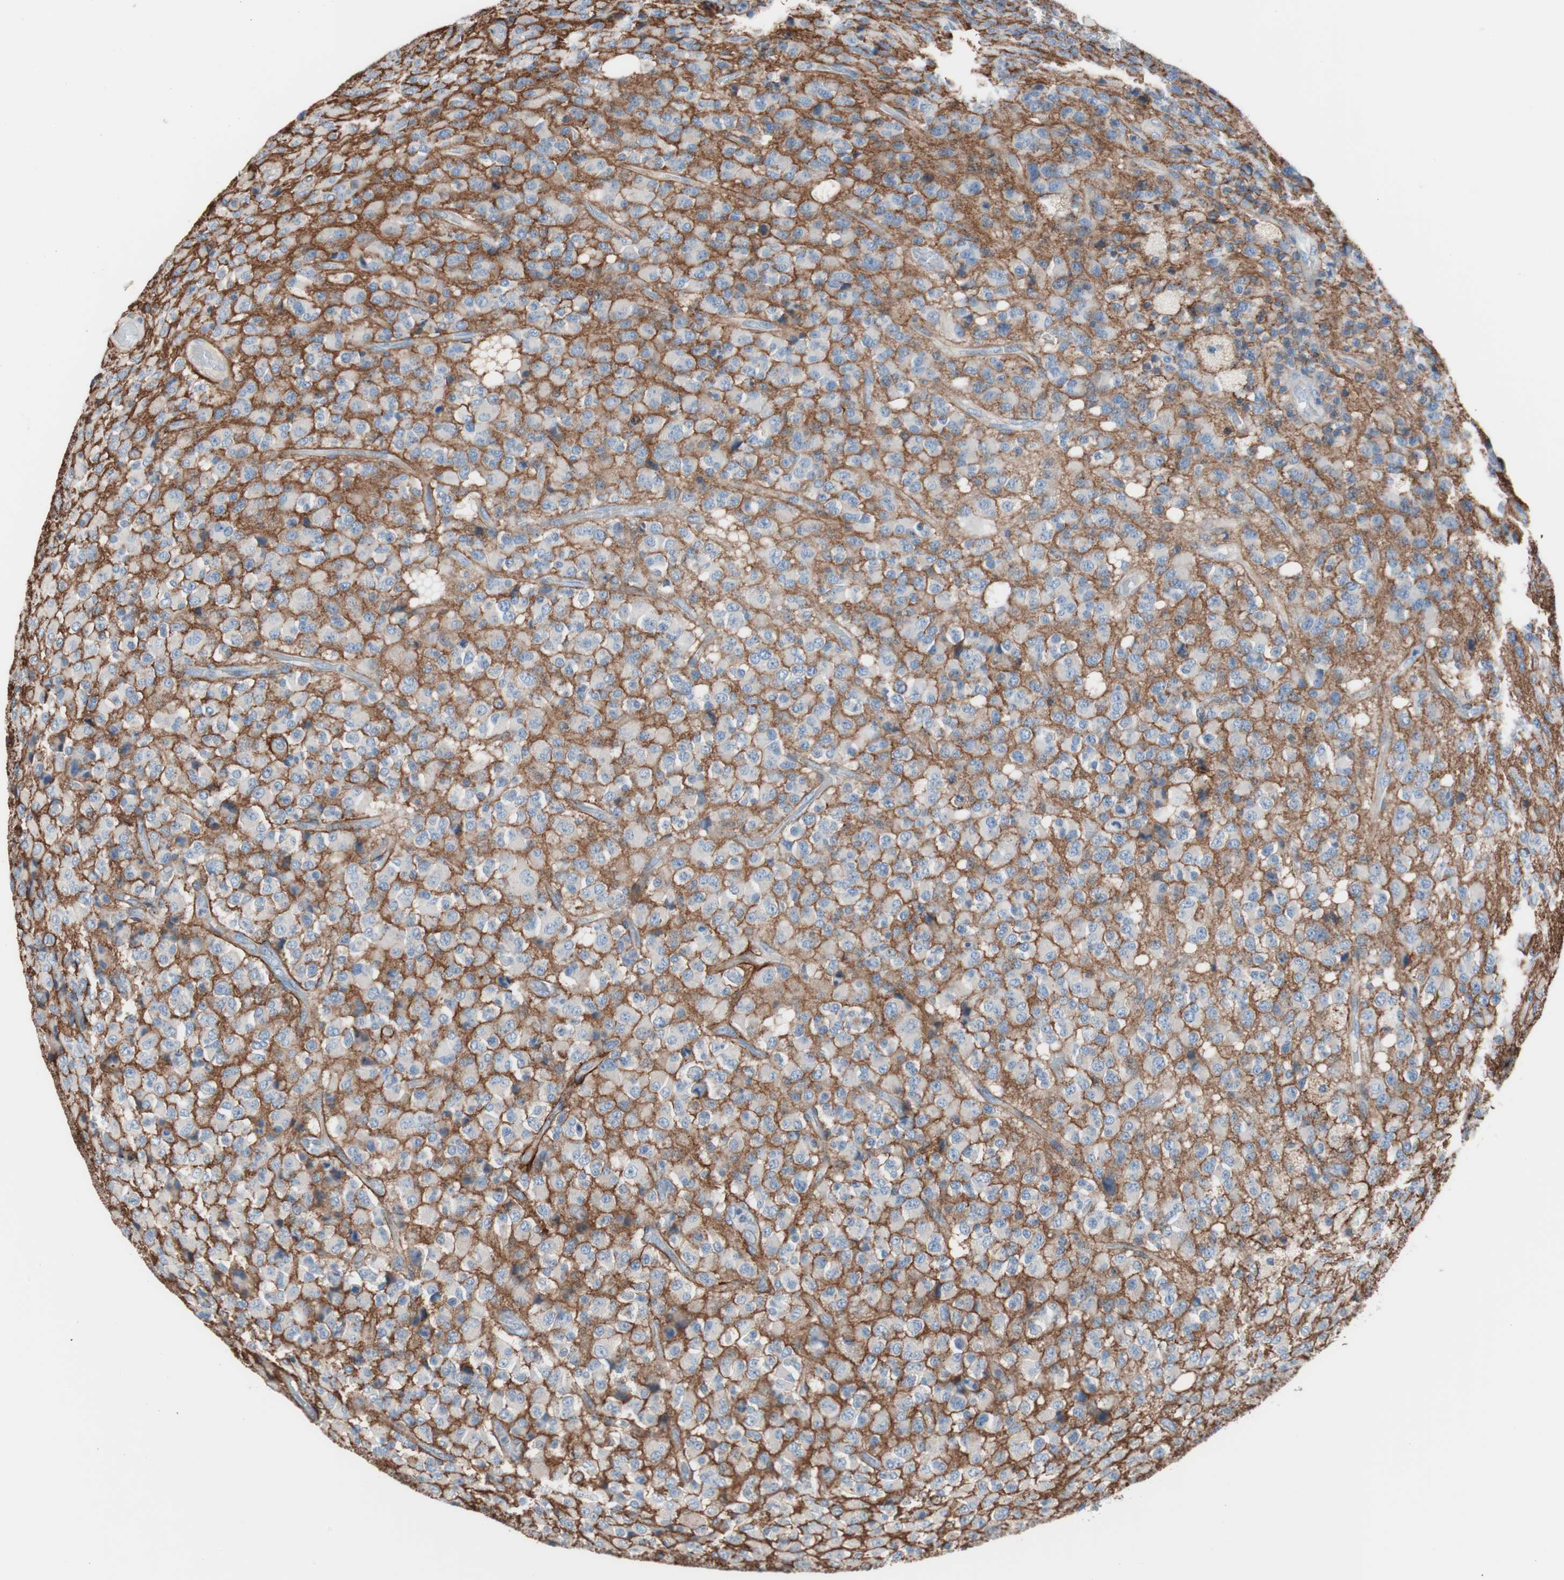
{"staining": {"intensity": "negative", "quantity": "none", "location": "none"}, "tissue": "glioma", "cell_type": "Tumor cells", "image_type": "cancer", "snomed": [{"axis": "morphology", "description": "Glioma, malignant, High grade"}, {"axis": "topography", "description": "pancreas cauda"}], "caption": "An immunohistochemistry photomicrograph of malignant glioma (high-grade) is shown. There is no staining in tumor cells of malignant glioma (high-grade).", "gene": "CD81", "patient": {"sex": "male", "age": 60}}